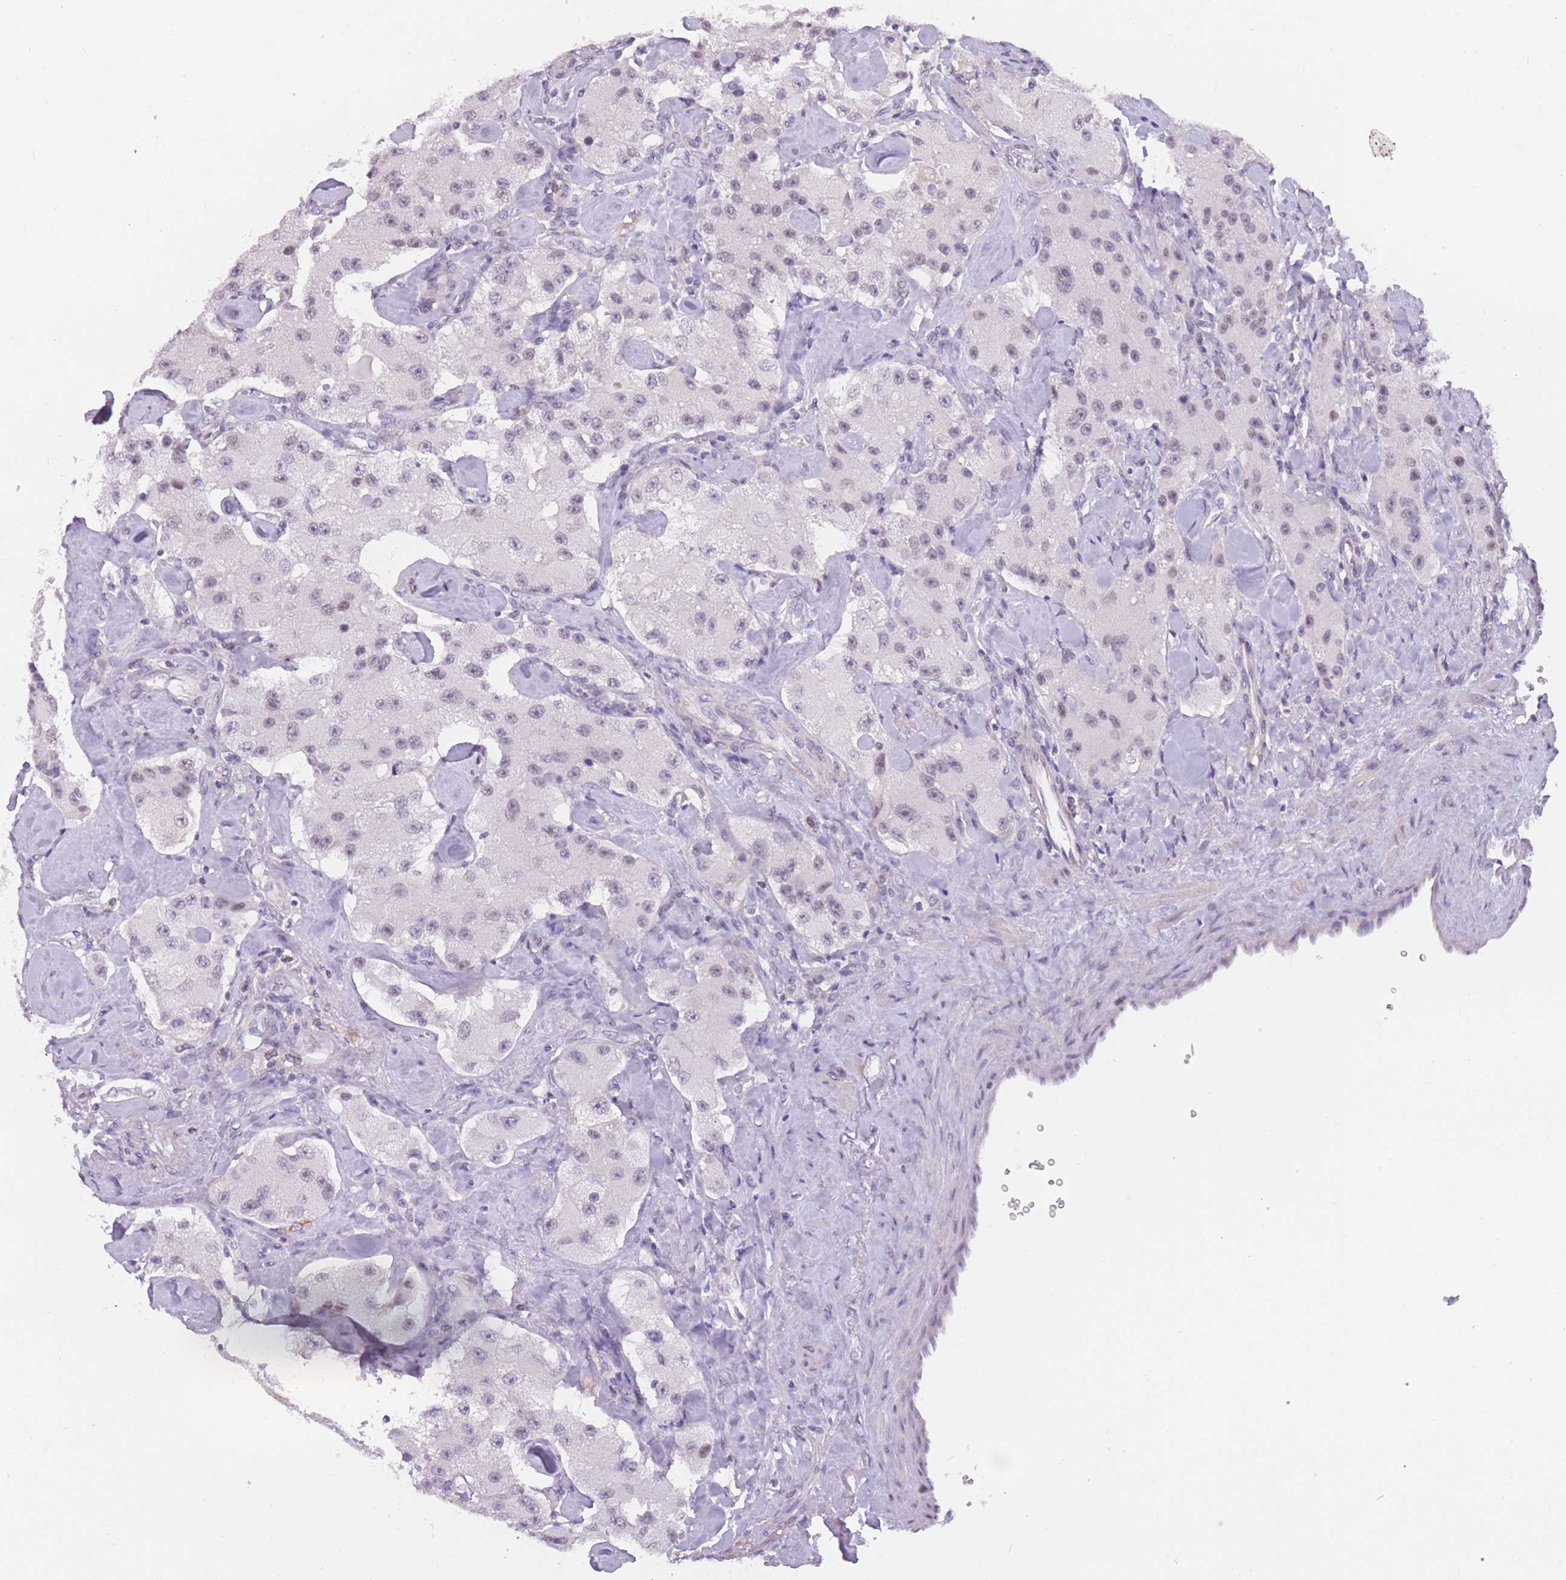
{"staining": {"intensity": "negative", "quantity": "none", "location": "none"}, "tissue": "carcinoid", "cell_type": "Tumor cells", "image_type": "cancer", "snomed": [{"axis": "morphology", "description": "Carcinoid, malignant, NOS"}, {"axis": "topography", "description": "Pancreas"}], "caption": "Carcinoid (malignant) was stained to show a protein in brown. There is no significant positivity in tumor cells.", "gene": "PODXL", "patient": {"sex": "male", "age": 41}}